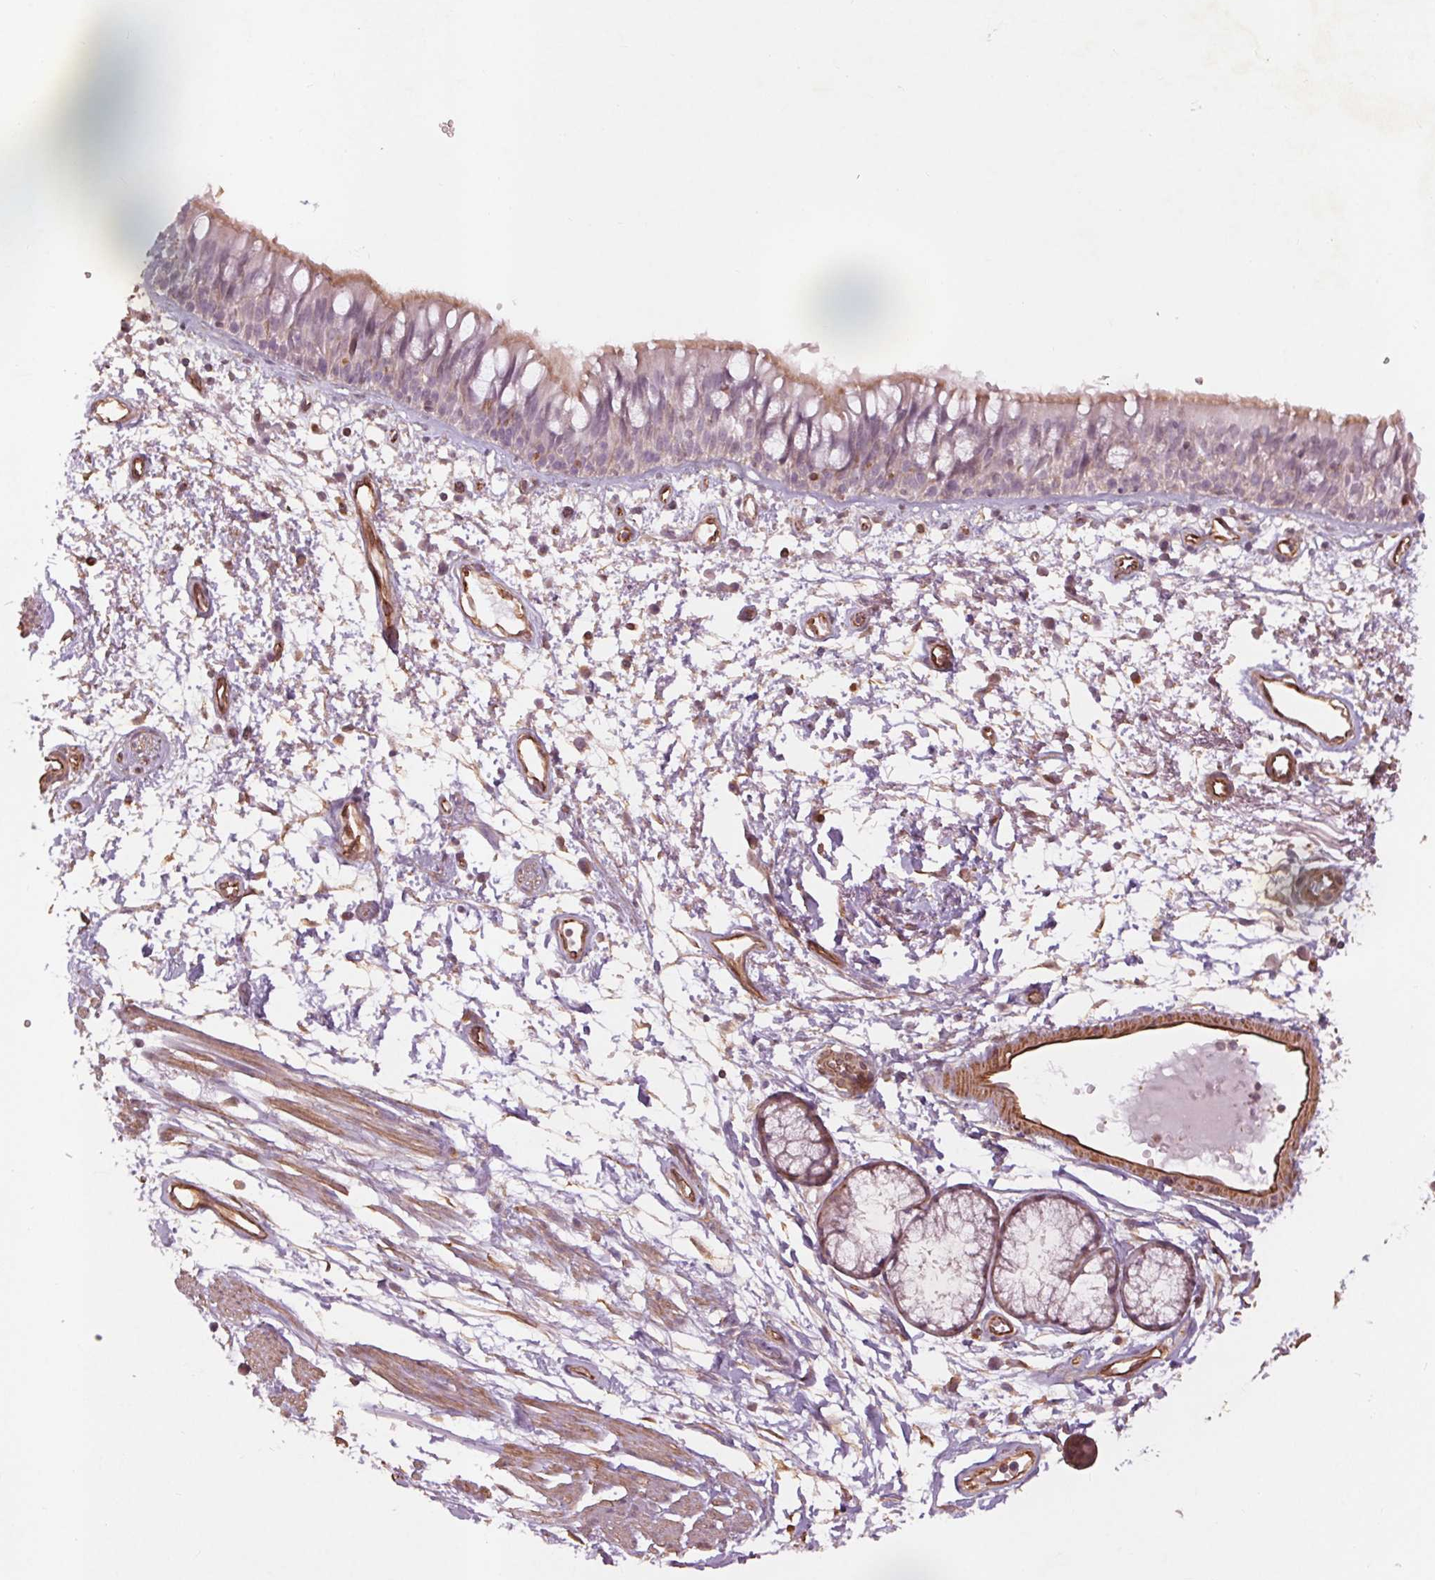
{"staining": {"intensity": "weak", "quantity": "<25%", "location": "cytoplasmic/membranous"}, "tissue": "bronchus", "cell_type": "Respiratory epithelial cells", "image_type": "normal", "snomed": [{"axis": "morphology", "description": "Normal tissue, NOS"}, {"axis": "morphology", "description": "Squamous cell carcinoma, NOS"}, {"axis": "topography", "description": "Cartilage tissue"}, {"axis": "topography", "description": "Bronchus"}, {"axis": "topography", "description": "Lung"}], "caption": "An immunohistochemistry image of benign bronchus is shown. There is no staining in respiratory epithelial cells of bronchus.", "gene": "CCSER1", "patient": {"sex": "male", "age": 66}}